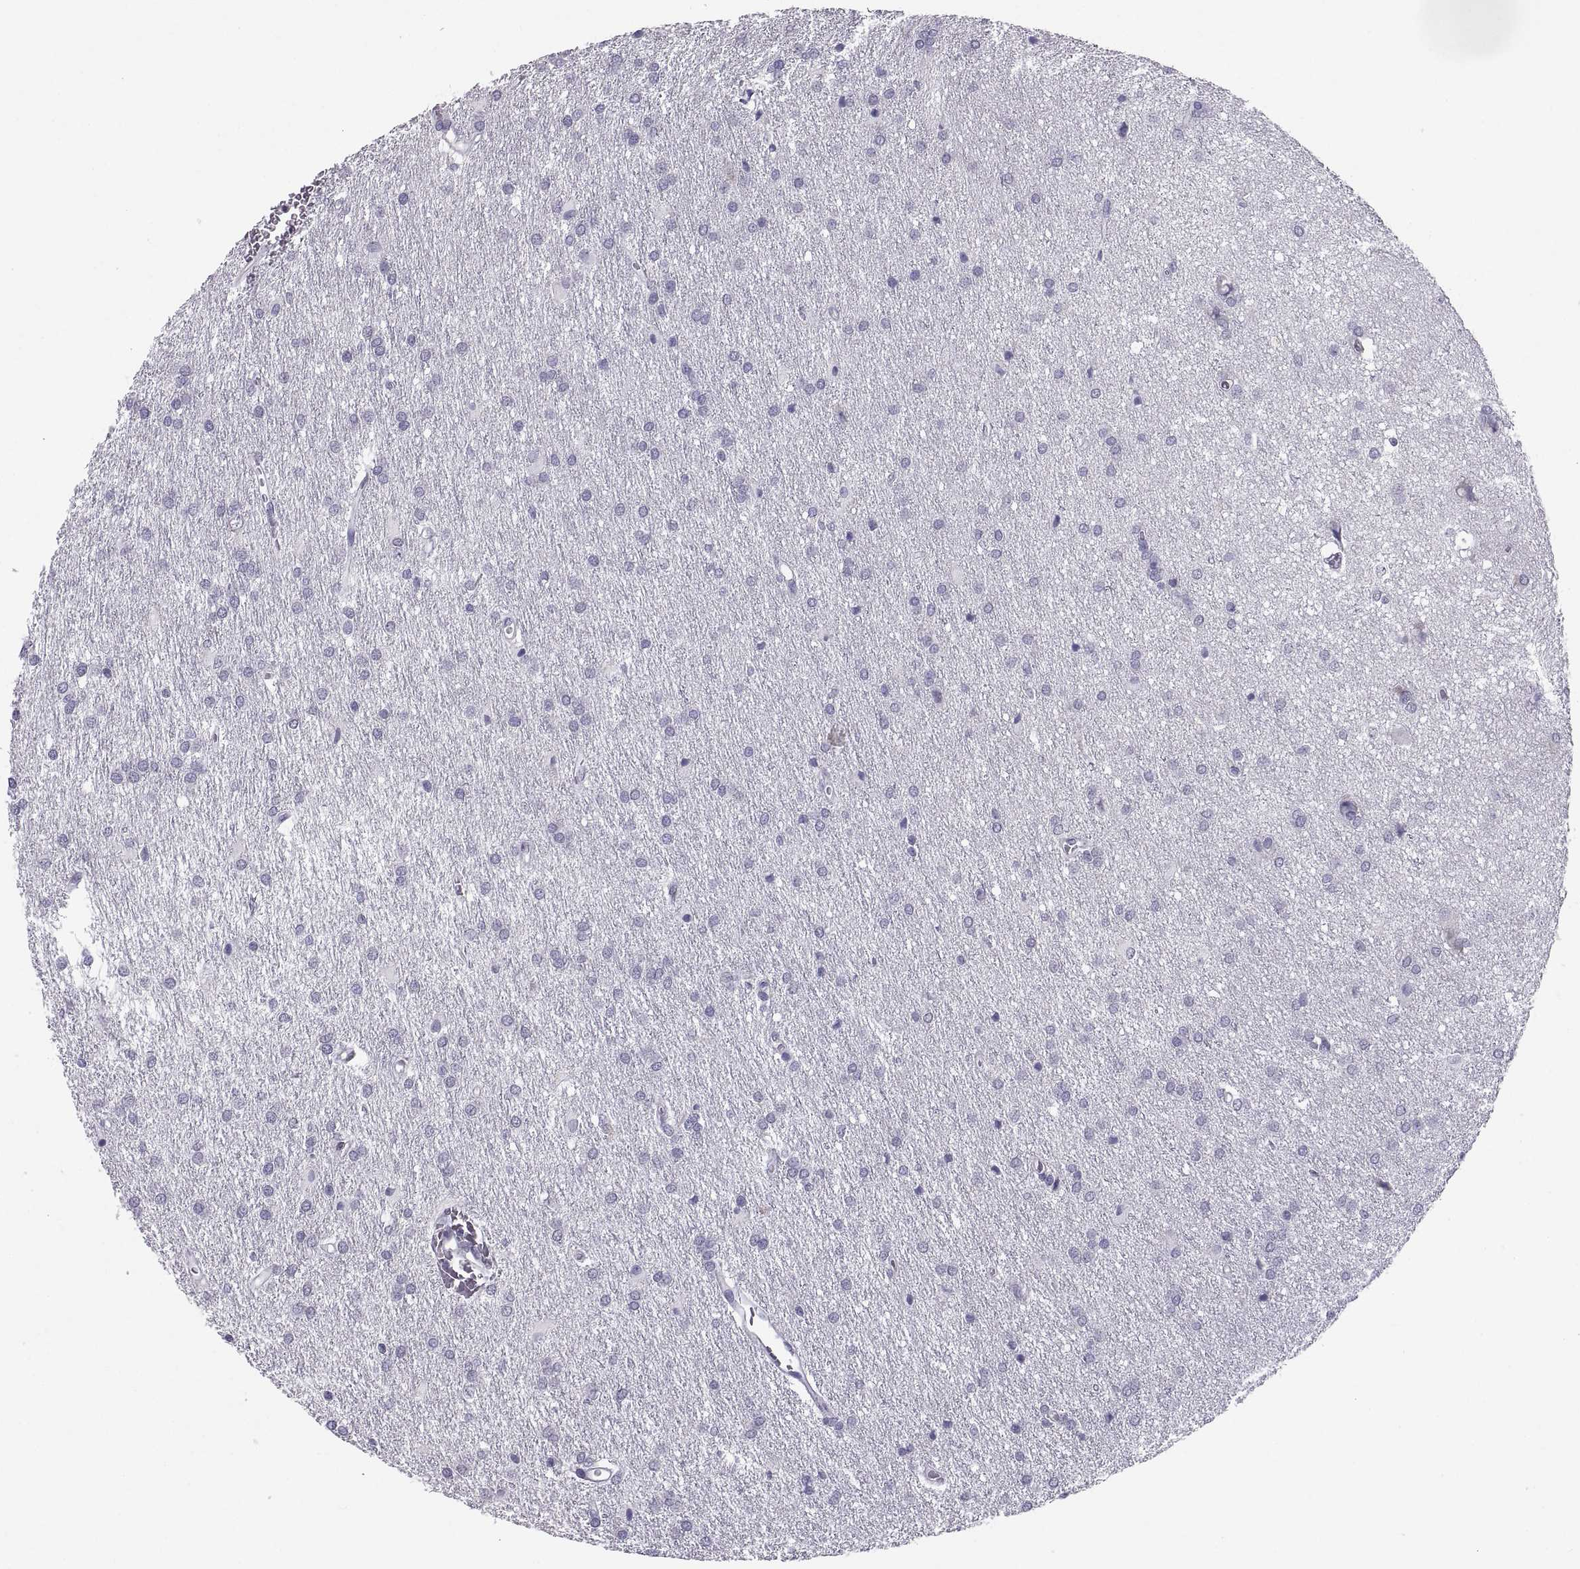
{"staining": {"intensity": "negative", "quantity": "none", "location": "none"}, "tissue": "glioma", "cell_type": "Tumor cells", "image_type": "cancer", "snomed": [{"axis": "morphology", "description": "Glioma, malignant, Low grade"}, {"axis": "topography", "description": "Brain"}], "caption": "A high-resolution micrograph shows immunohistochemistry (IHC) staining of malignant glioma (low-grade), which exhibits no significant staining in tumor cells.", "gene": "IGSF1", "patient": {"sex": "female", "age": 32}}